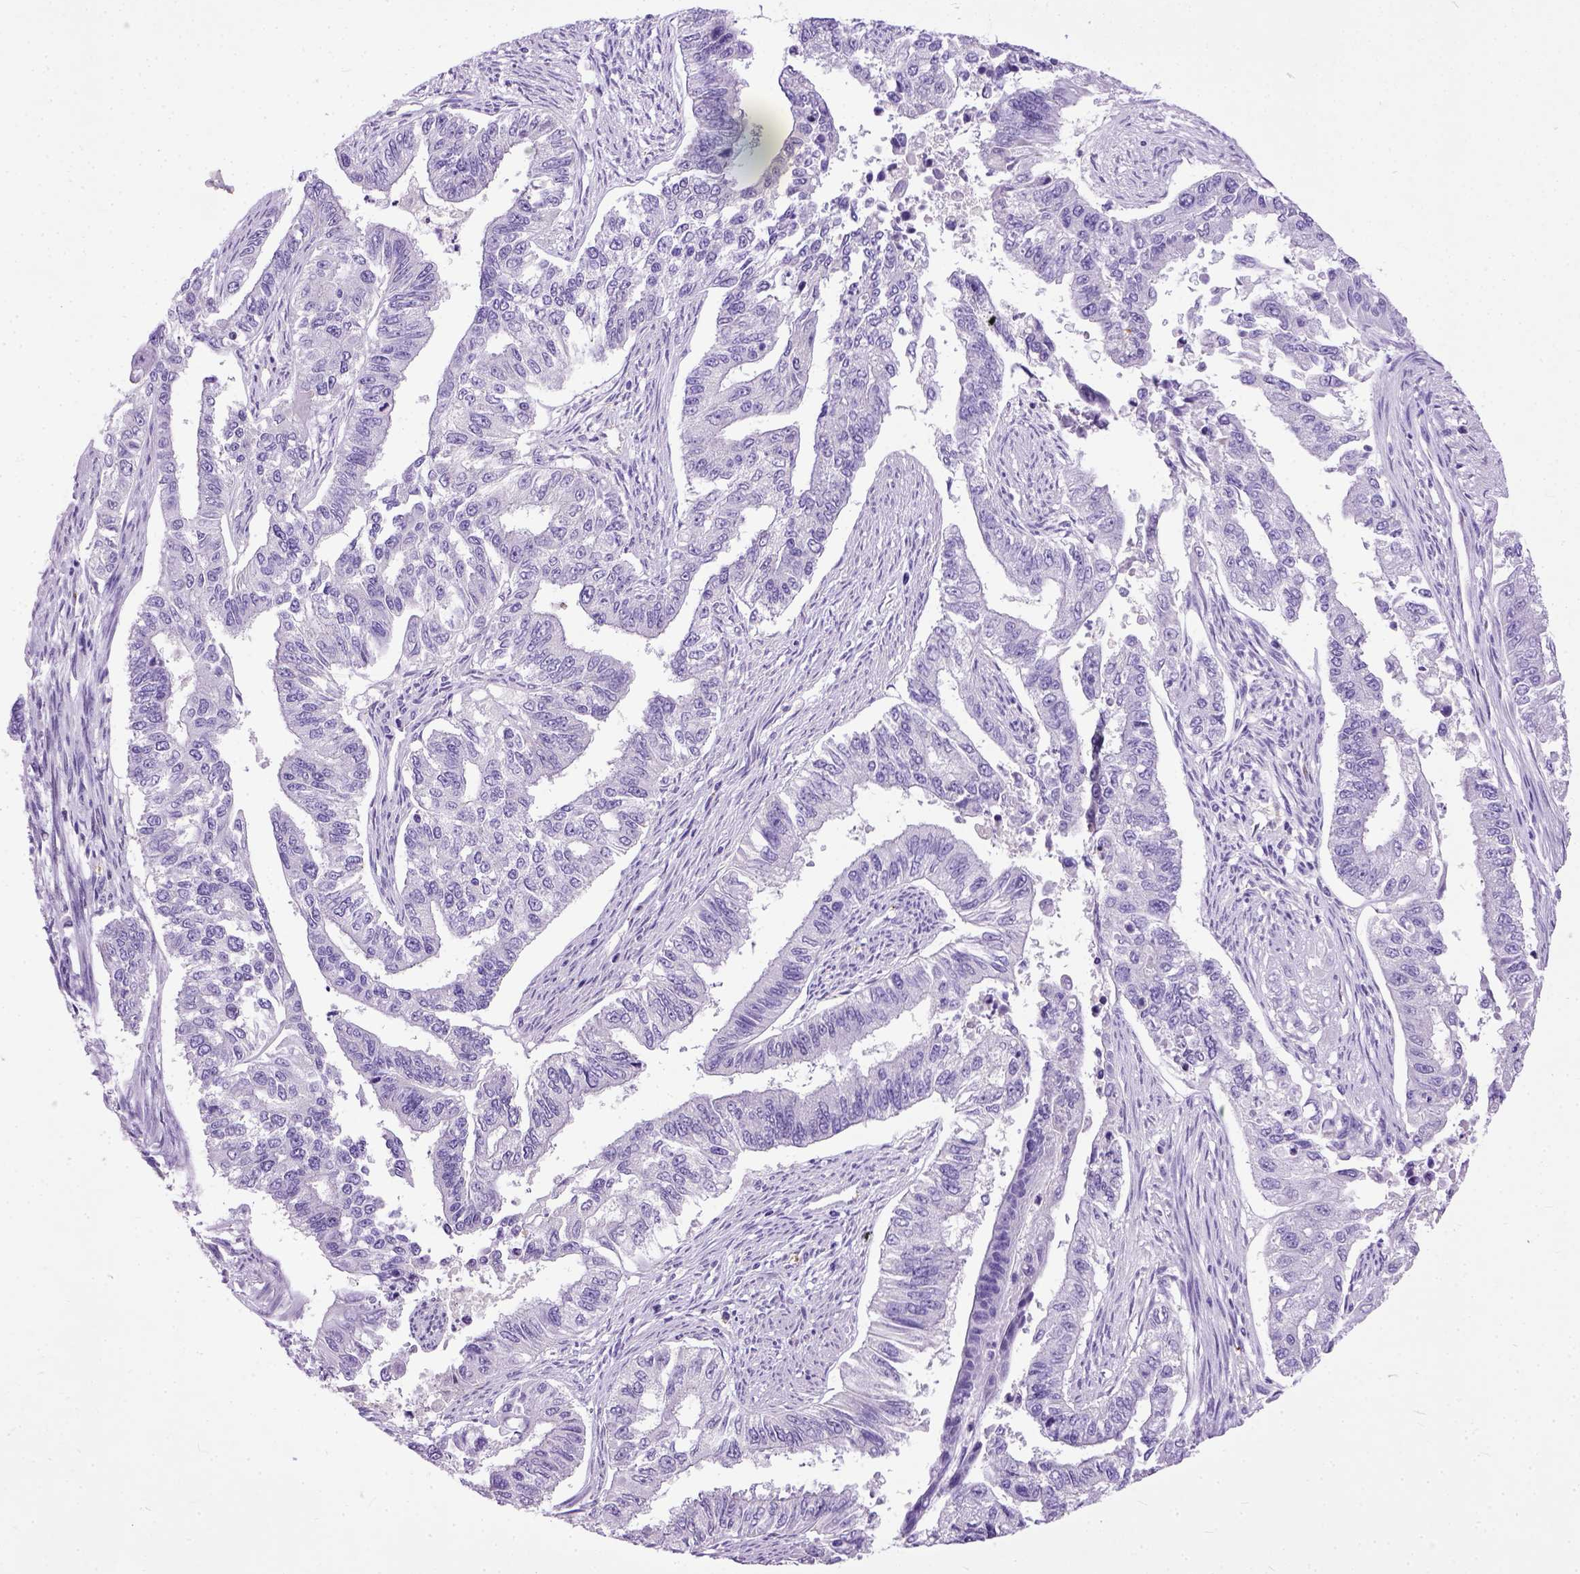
{"staining": {"intensity": "negative", "quantity": "none", "location": "none"}, "tissue": "endometrial cancer", "cell_type": "Tumor cells", "image_type": "cancer", "snomed": [{"axis": "morphology", "description": "Adenocarcinoma, NOS"}, {"axis": "topography", "description": "Uterus"}], "caption": "Immunohistochemistry of human endometrial adenocarcinoma demonstrates no staining in tumor cells.", "gene": "ADAMTS8", "patient": {"sex": "female", "age": 59}}